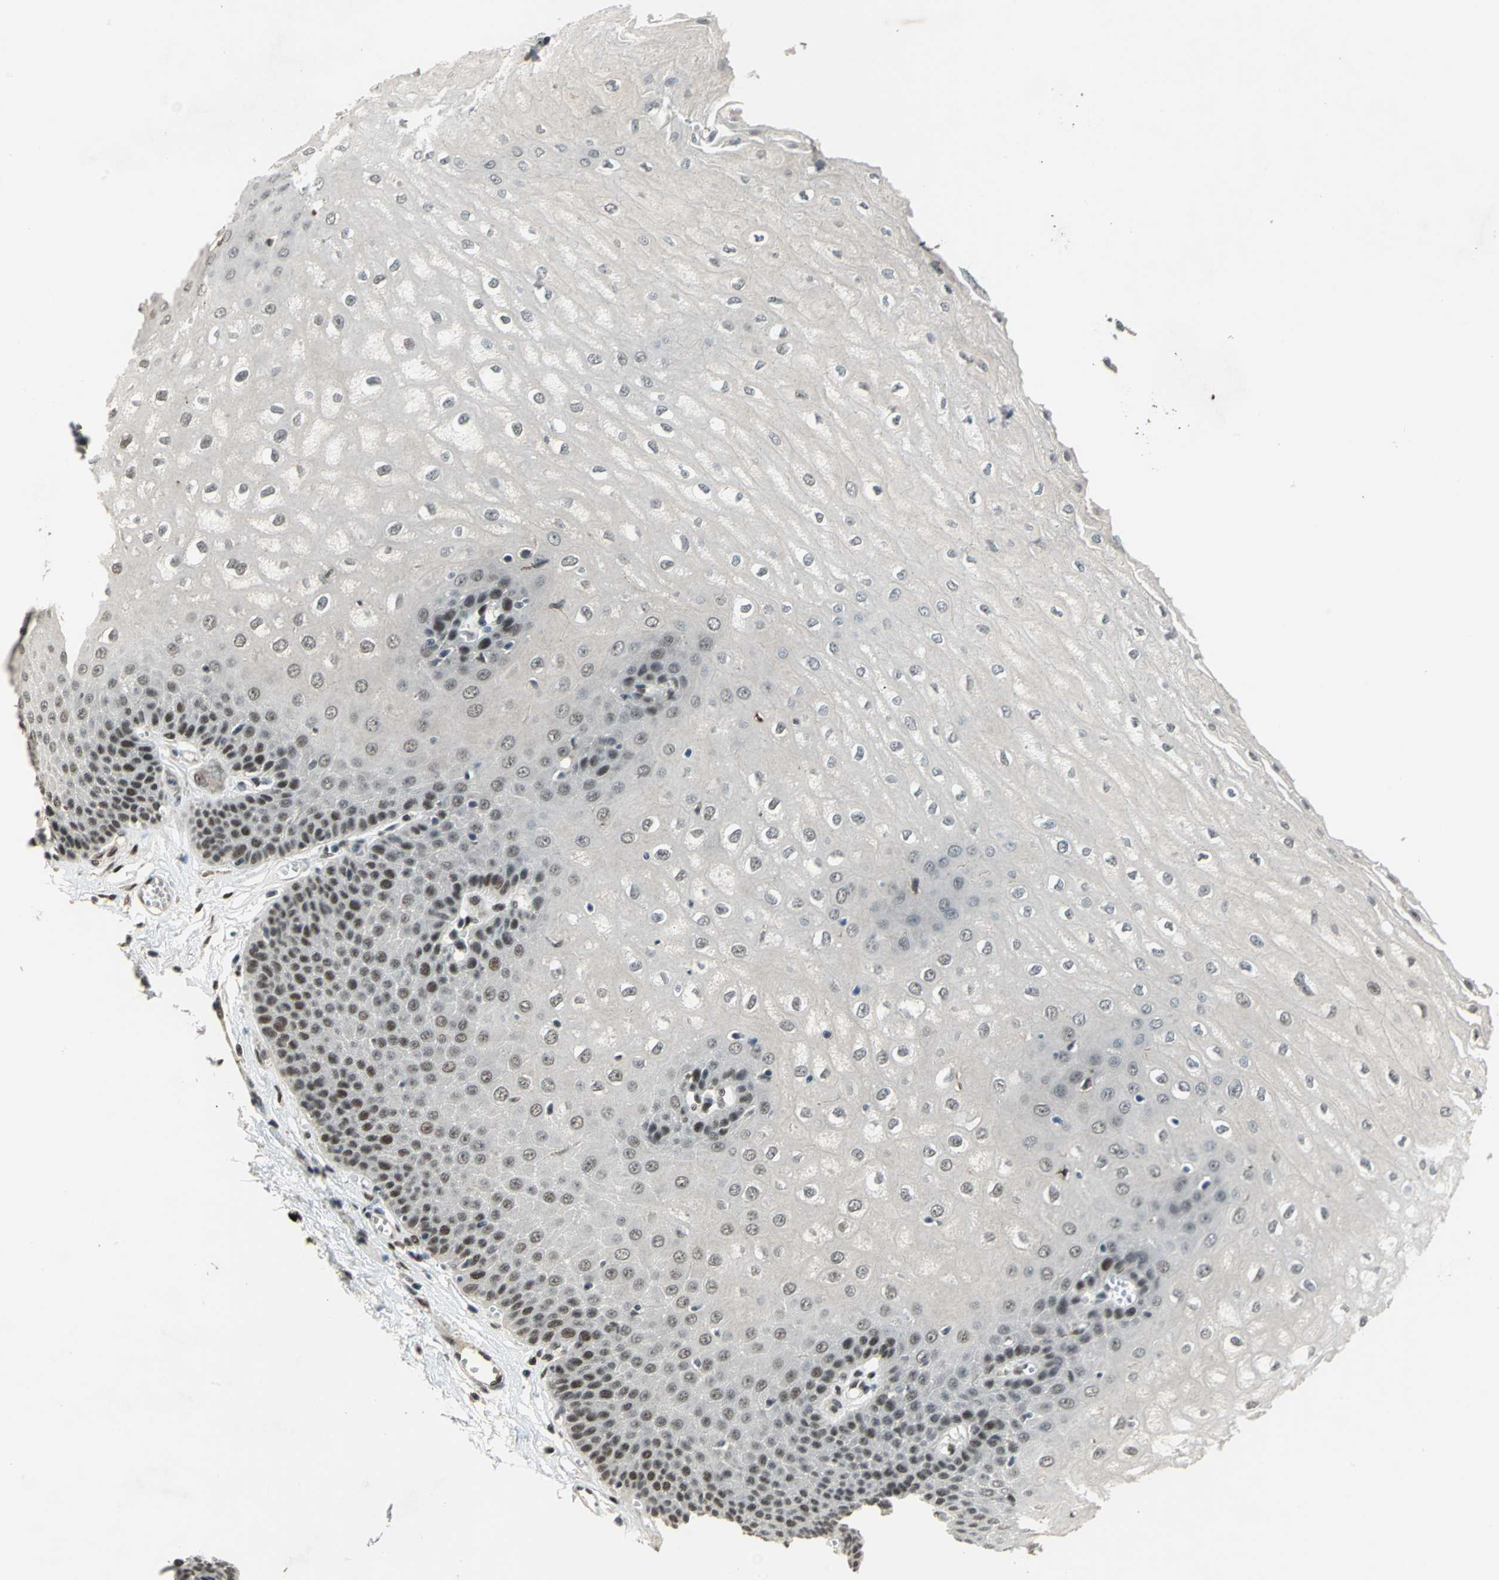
{"staining": {"intensity": "moderate", "quantity": "25%-75%", "location": "nuclear"}, "tissue": "esophagus", "cell_type": "Squamous epithelial cells", "image_type": "normal", "snomed": [{"axis": "morphology", "description": "Normal tissue, NOS"}, {"axis": "topography", "description": "Esophagus"}], "caption": "High-power microscopy captured an IHC micrograph of benign esophagus, revealing moderate nuclear expression in about 25%-75% of squamous epithelial cells.", "gene": "ELF2", "patient": {"sex": "male", "age": 60}}